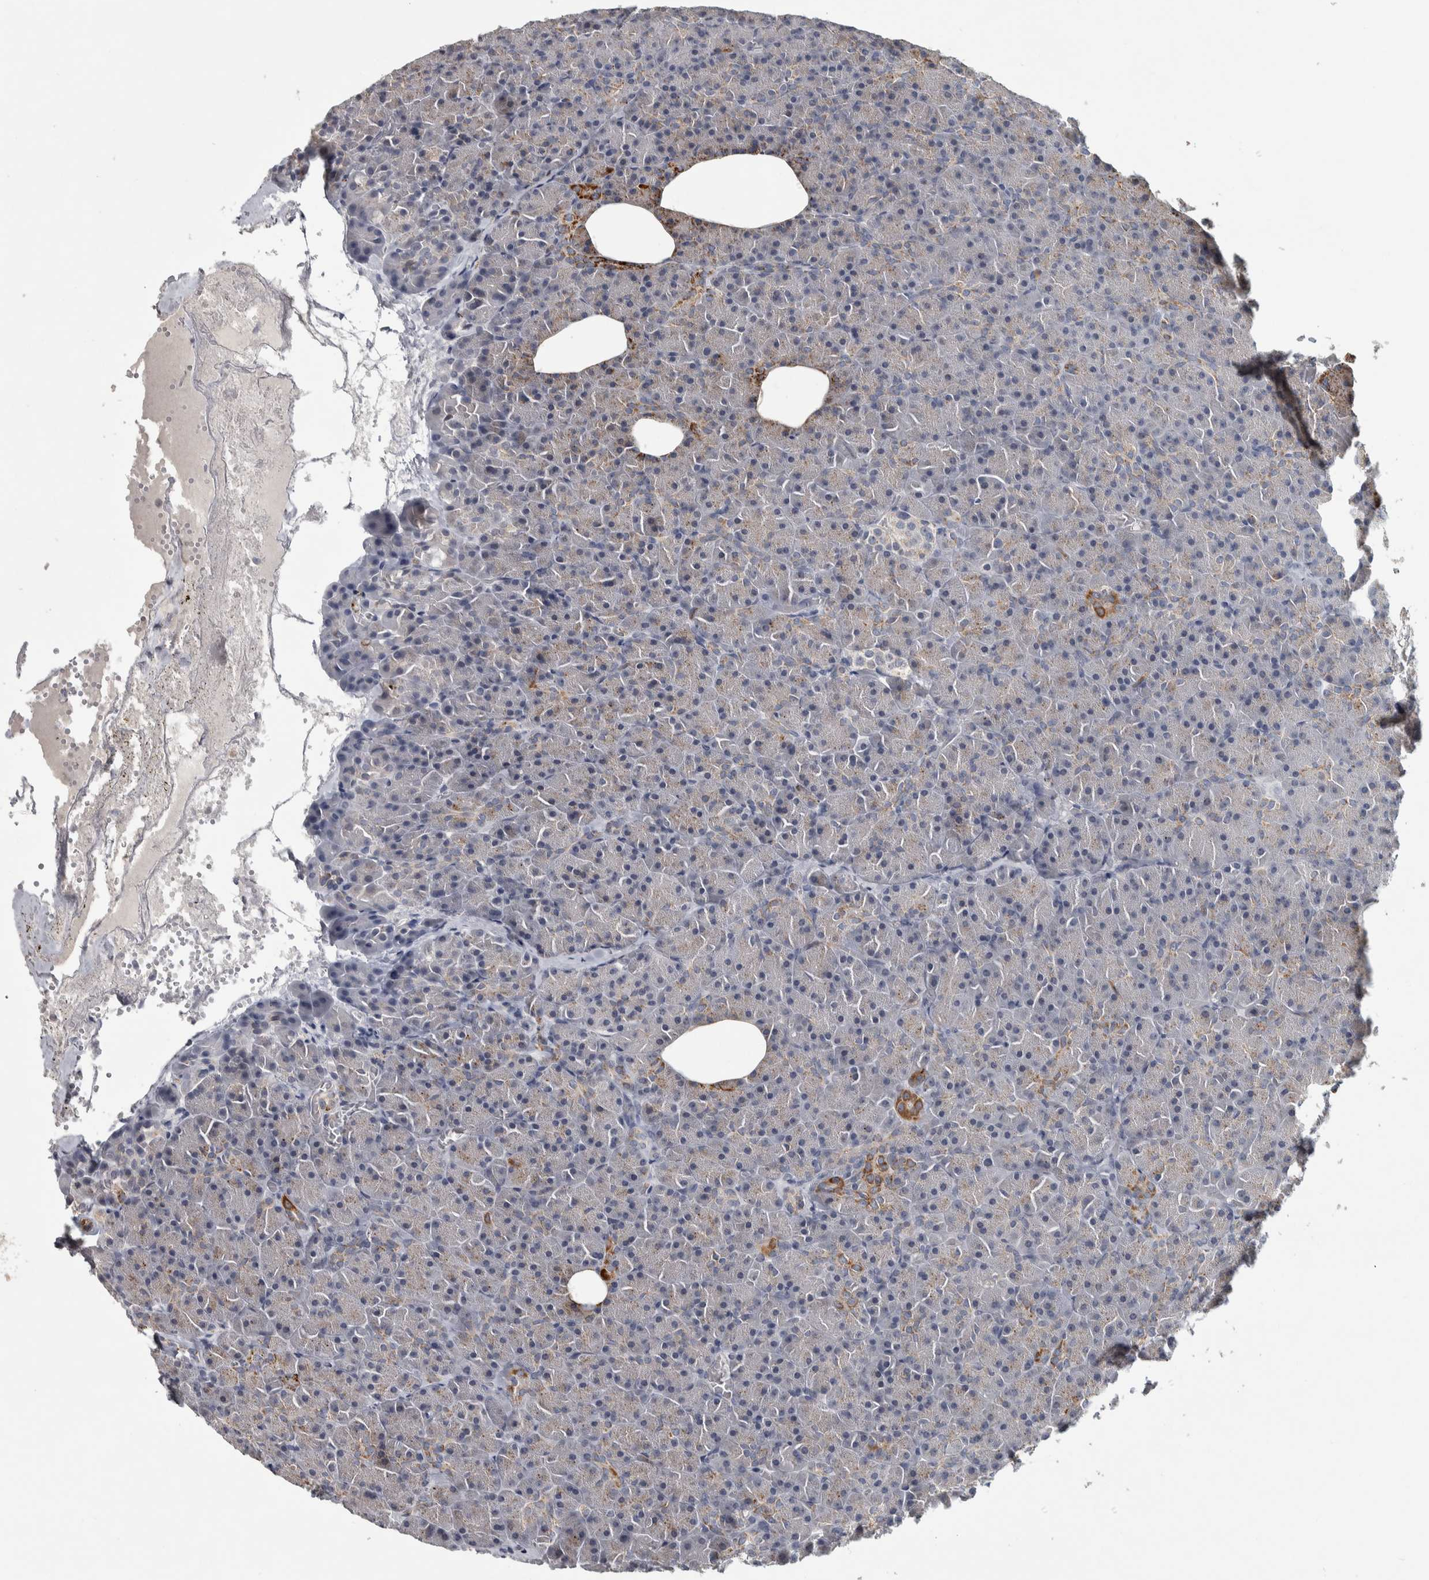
{"staining": {"intensity": "moderate", "quantity": "<25%", "location": "cytoplasmic/membranous"}, "tissue": "pancreas", "cell_type": "Exocrine glandular cells", "image_type": "normal", "snomed": [{"axis": "morphology", "description": "Normal tissue, NOS"}, {"axis": "morphology", "description": "Carcinoid, malignant, NOS"}, {"axis": "topography", "description": "Pancreas"}], "caption": "Moderate cytoplasmic/membranous protein positivity is identified in about <25% of exocrine glandular cells in pancreas.", "gene": "FAM78A", "patient": {"sex": "female", "age": 35}}